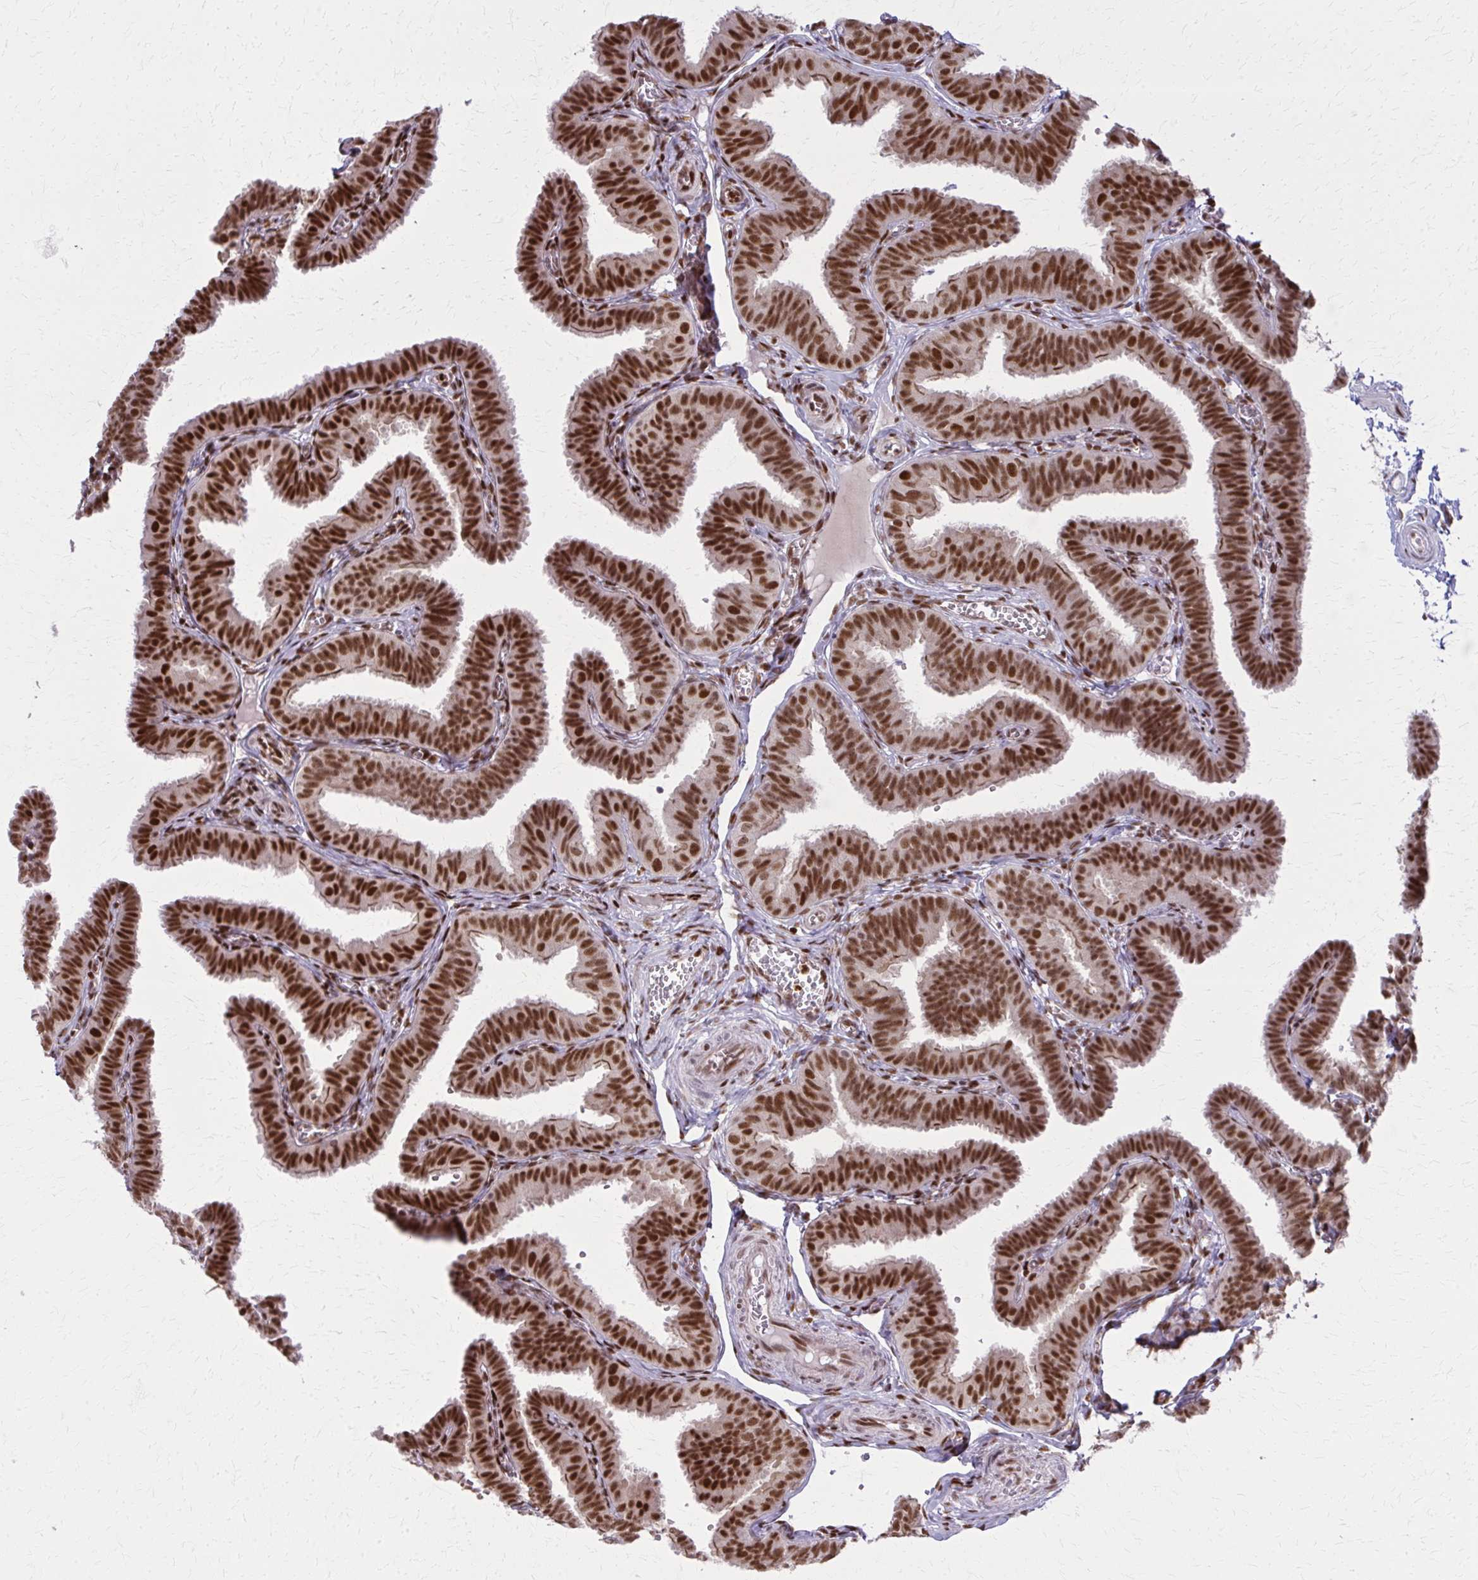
{"staining": {"intensity": "strong", "quantity": ">75%", "location": "cytoplasmic/membranous,nuclear"}, "tissue": "fallopian tube", "cell_type": "Glandular cells", "image_type": "normal", "snomed": [{"axis": "morphology", "description": "Normal tissue, NOS"}, {"axis": "topography", "description": "Fallopian tube"}], "caption": "Strong cytoplasmic/membranous,nuclear expression is present in about >75% of glandular cells in unremarkable fallopian tube. Nuclei are stained in blue.", "gene": "ZNF559", "patient": {"sex": "female", "age": 25}}